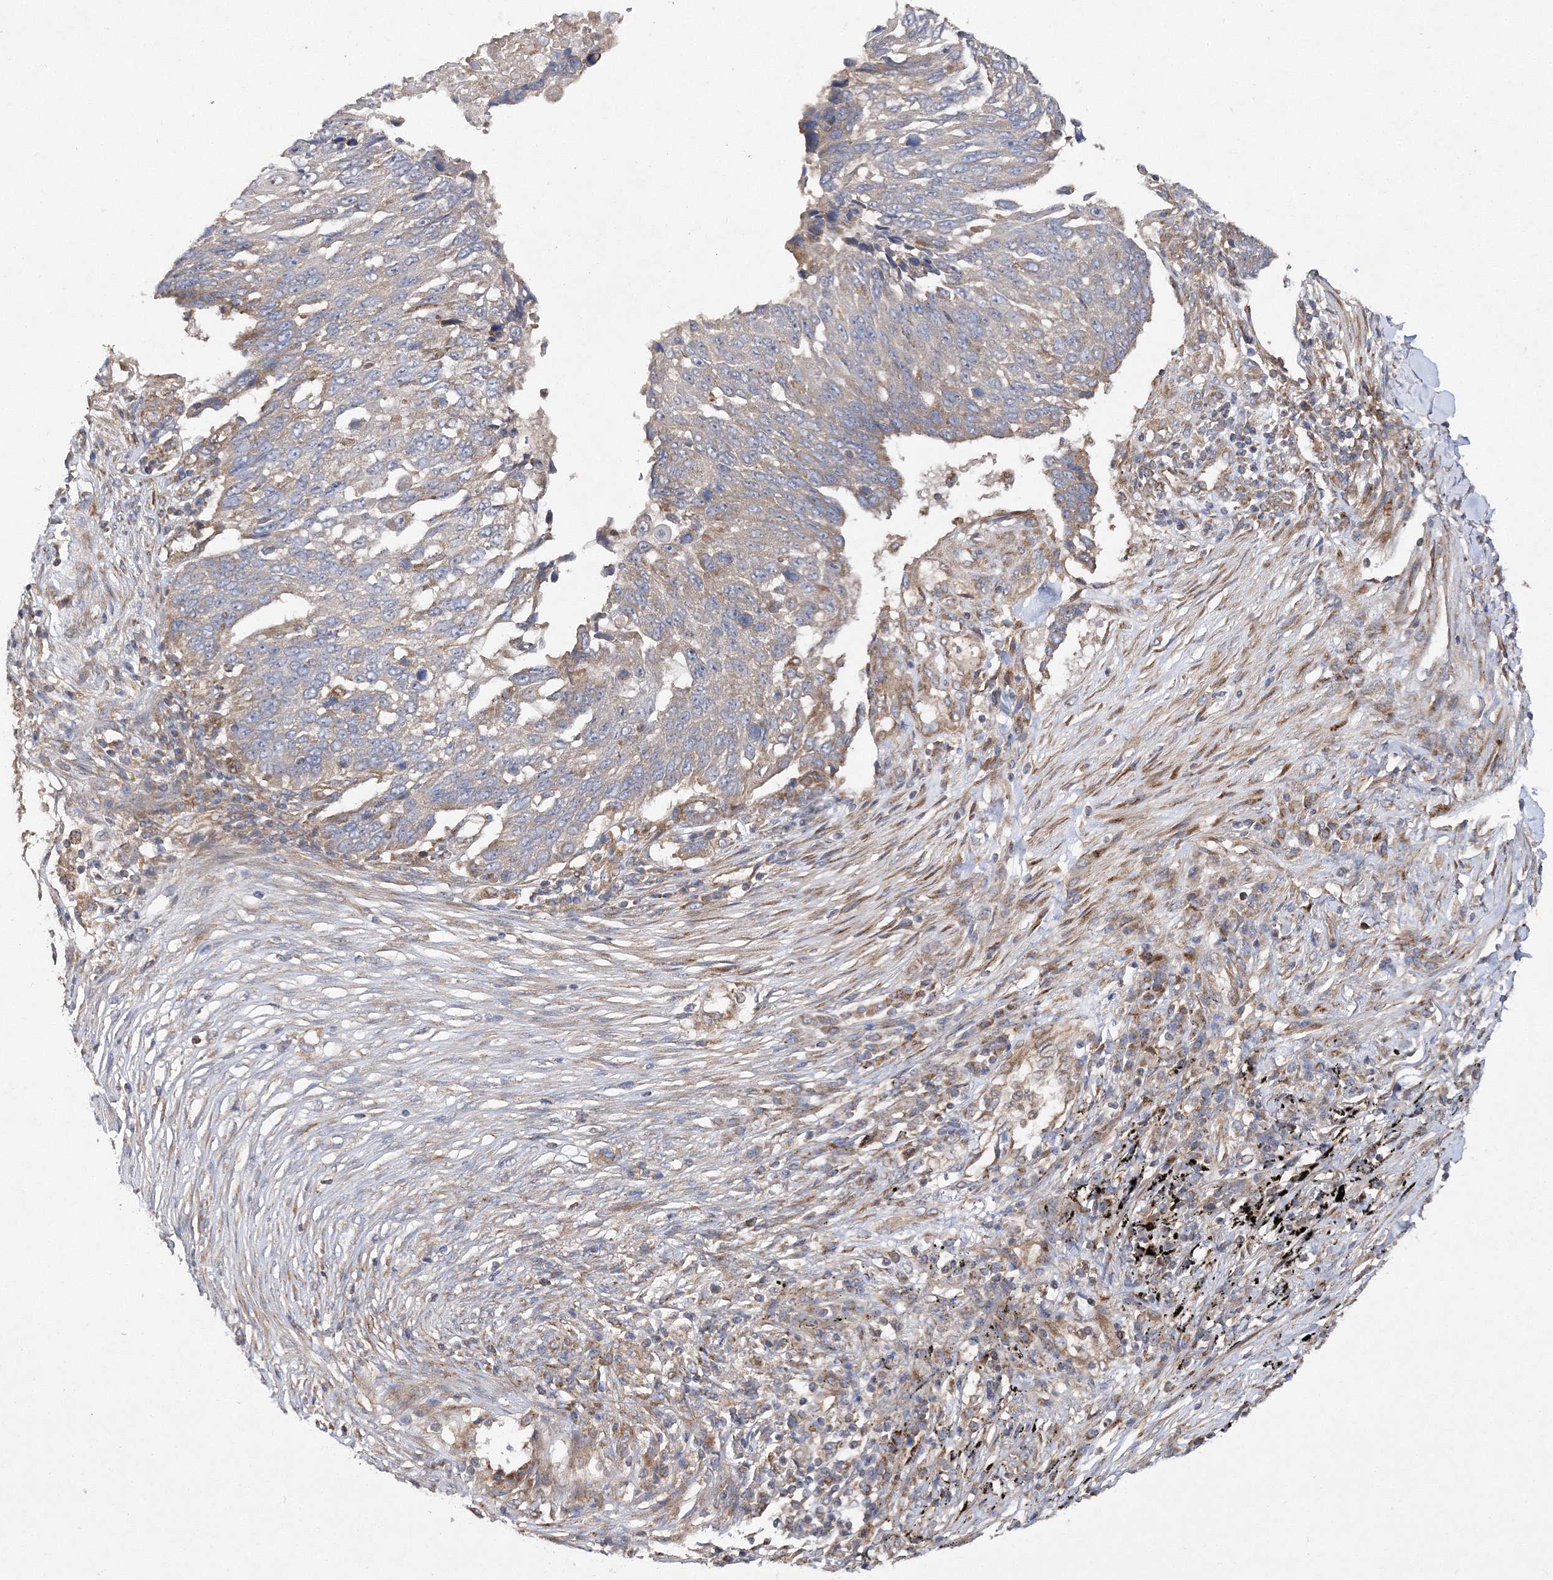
{"staining": {"intensity": "negative", "quantity": "none", "location": "none"}, "tissue": "lung cancer", "cell_type": "Tumor cells", "image_type": "cancer", "snomed": [{"axis": "morphology", "description": "Squamous cell carcinoma, NOS"}, {"axis": "topography", "description": "Lung"}], "caption": "DAB (3,3'-diaminobenzidine) immunohistochemical staining of human lung cancer reveals no significant expression in tumor cells.", "gene": "DNAJC13", "patient": {"sex": "male", "age": 66}}